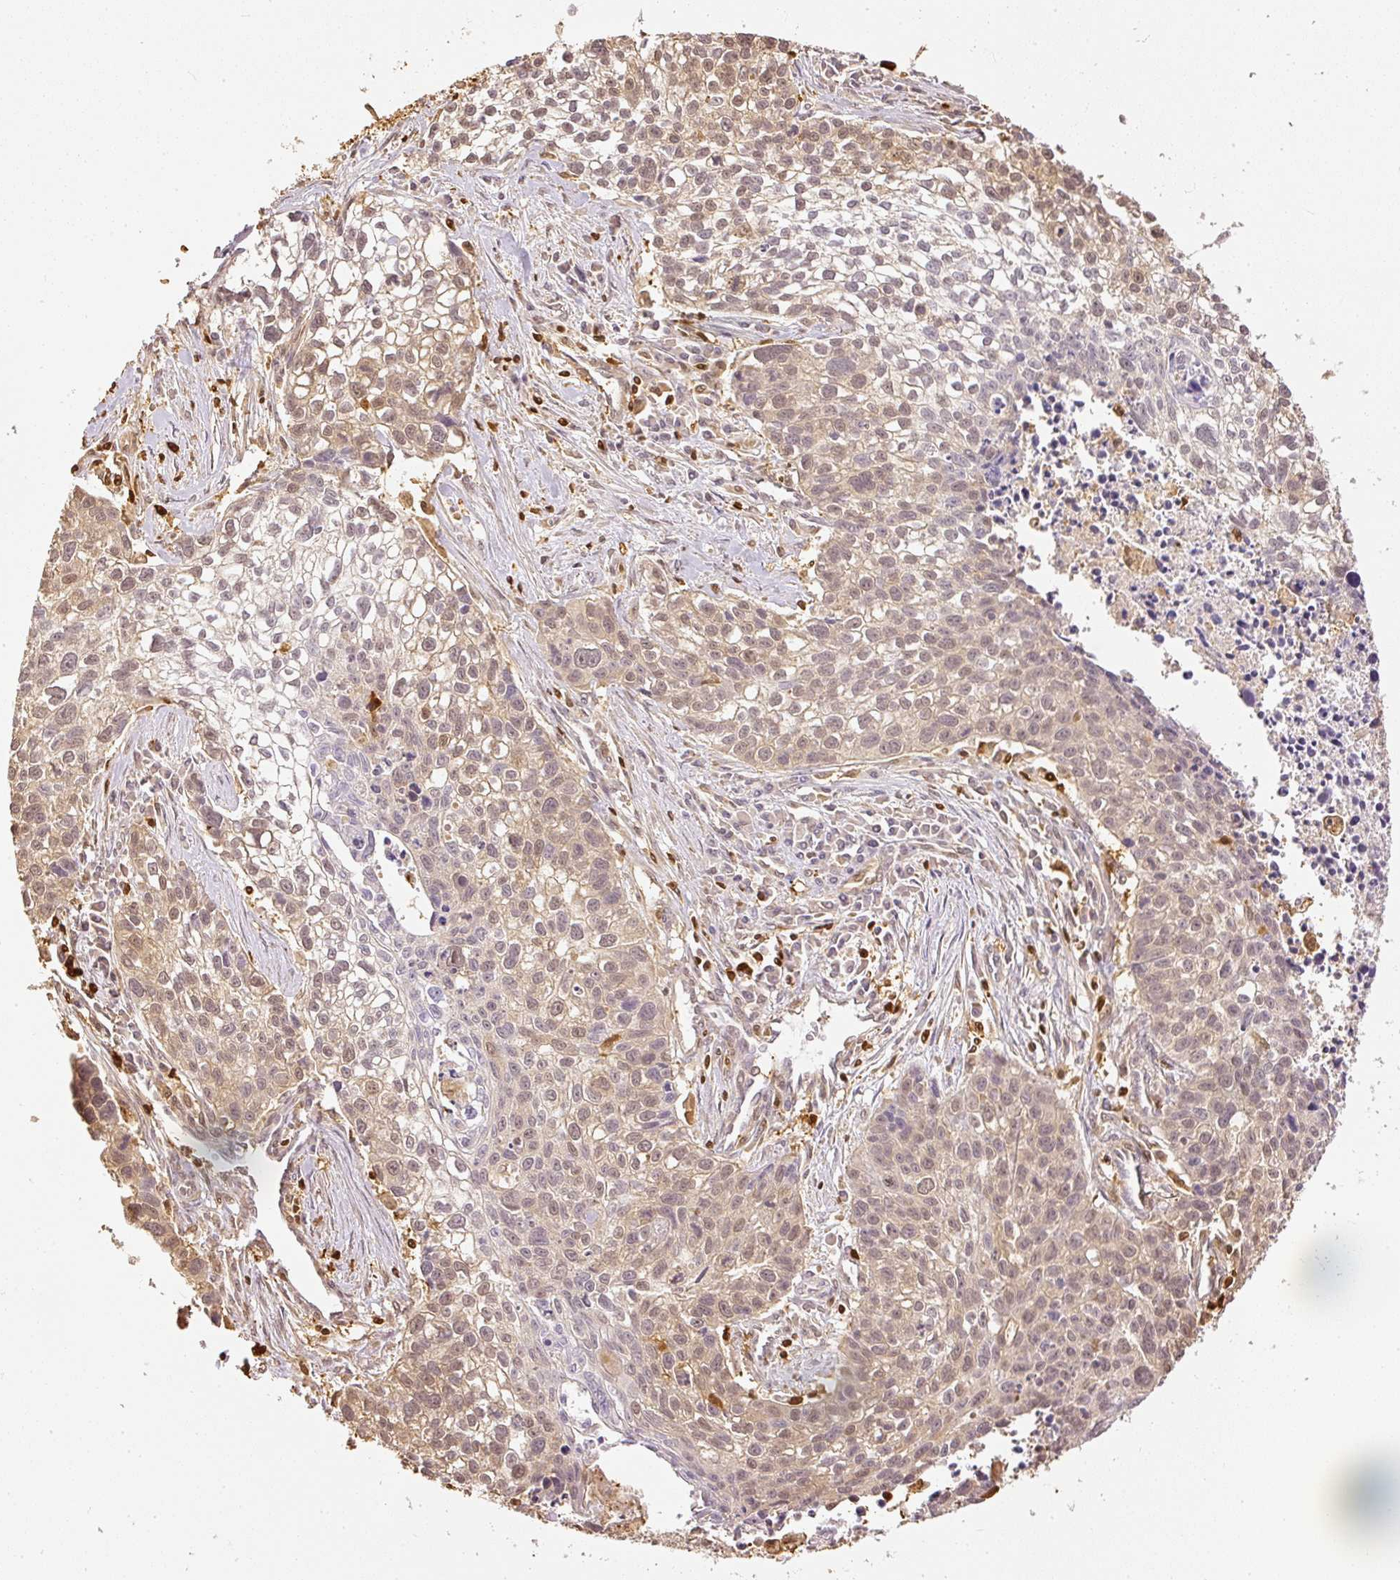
{"staining": {"intensity": "weak", "quantity": "25%-75%", "location": "cytoplasmic/membranous,nuclear"}, "tissue": "lung cancer", "cell_type": "Tumor cells", "image_type": "cancer", "snomed": [{"axis": "morphology", "description": "Squamous cell carcinoma, NOS"}, {"axis": "topography", "description": "Lung"}], "caption": "About 25%-75% of tumor cells in human lung cancer exhibit weak cytoplasmic/membranous and nuclear protein expression as visualized by brown immunohistochemical staining.", "gene": "PFN1", "patient": {"sex": "male", "age": 74}}